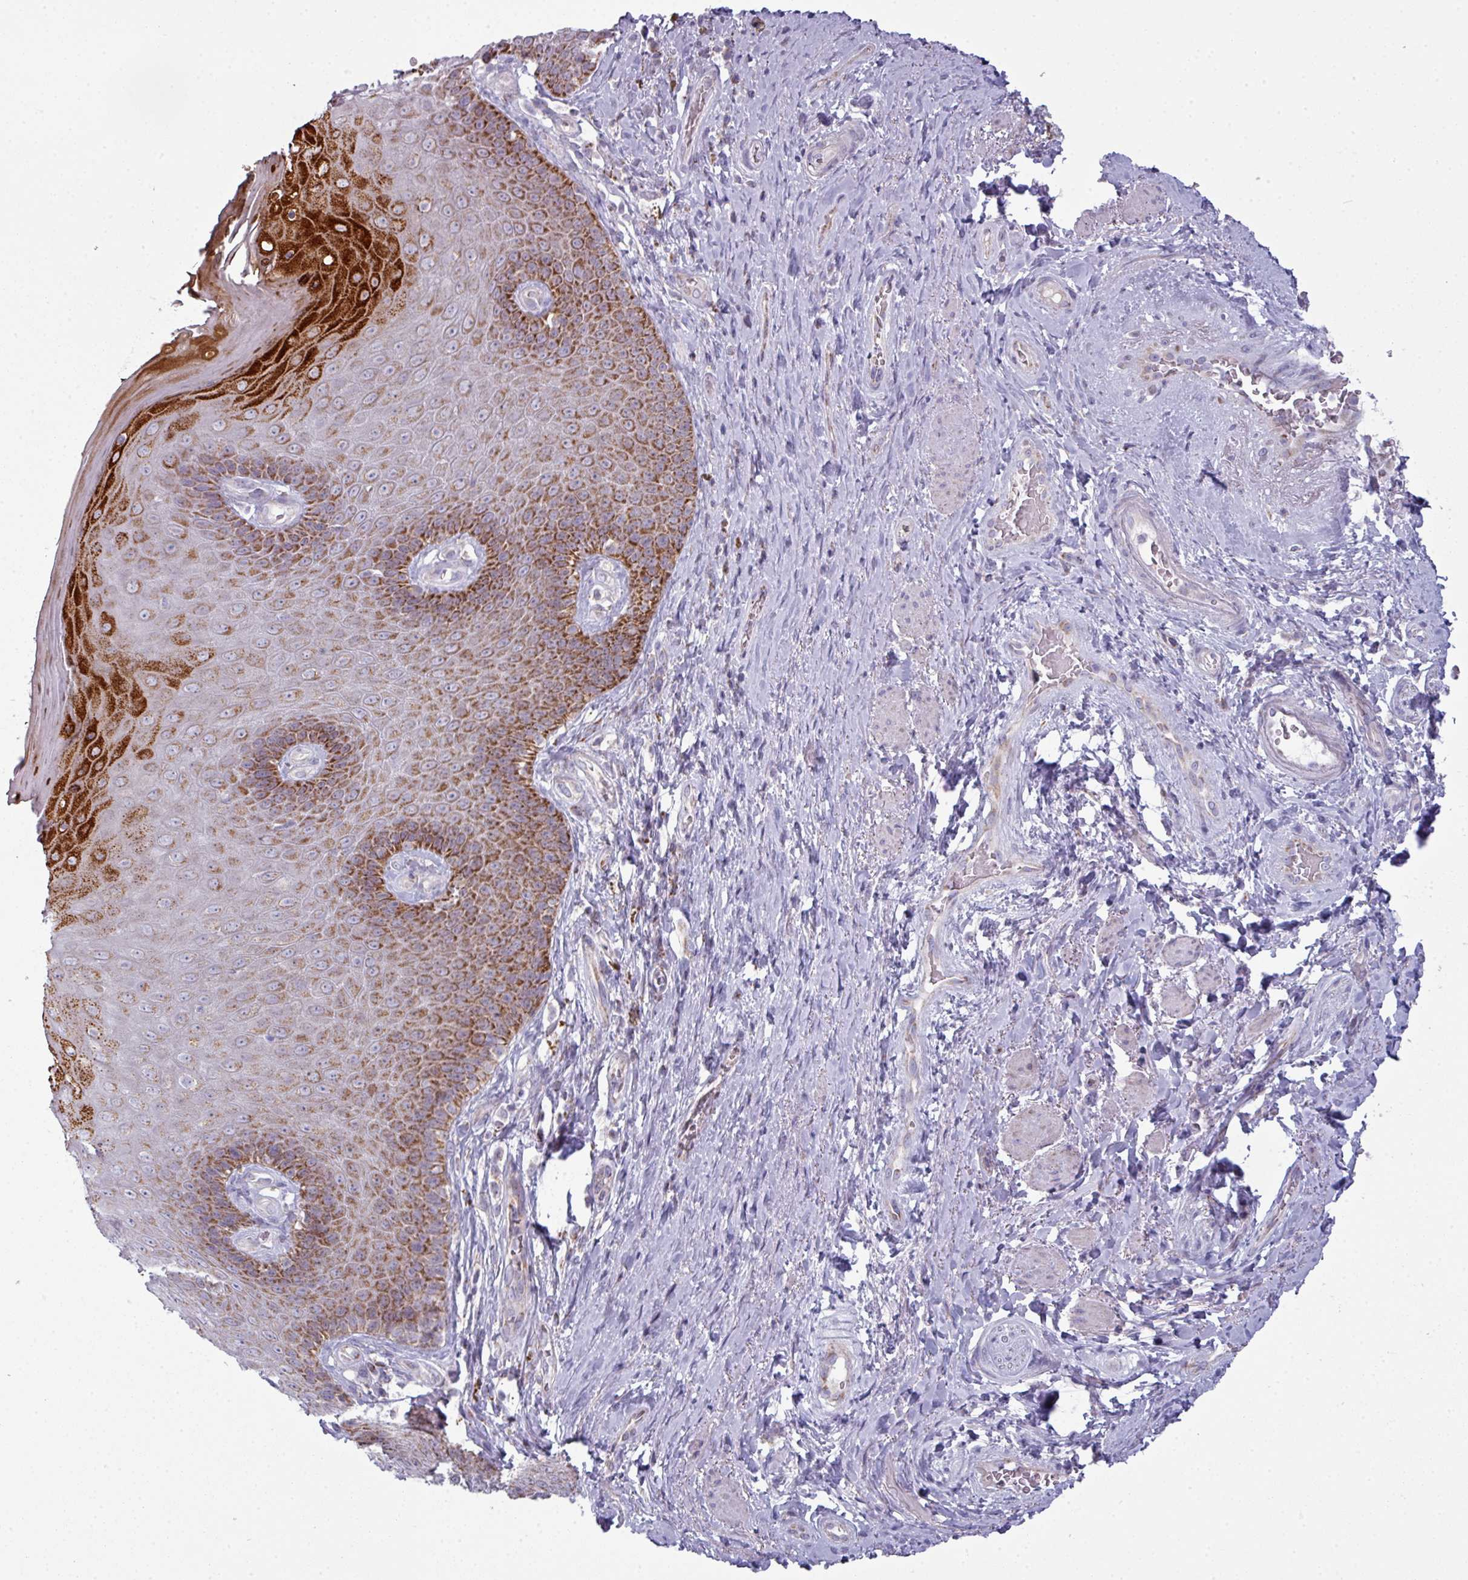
{"staining": {"intensity": "strong", "quantity": "25%-75%", "location": "cytoplasmic/membranous"}, "tissue": "skin", "cell_type": "Epidermal cells", "image_type": "normal", "snomed": [{"axis": "morphology", "description": "Normal tissue, NOS"}, {"axis": "topography", "description": "Anal"}, {"axis": "topography", "description": "Peripheral nerve tissue"}], "caption": "Epidermal cells display strong cytoplasmic/membranous expression in about 25%-75% of cells in normal skin.", "gene": "ZNF615", "patient": {"sex": "male", "age": 53}}